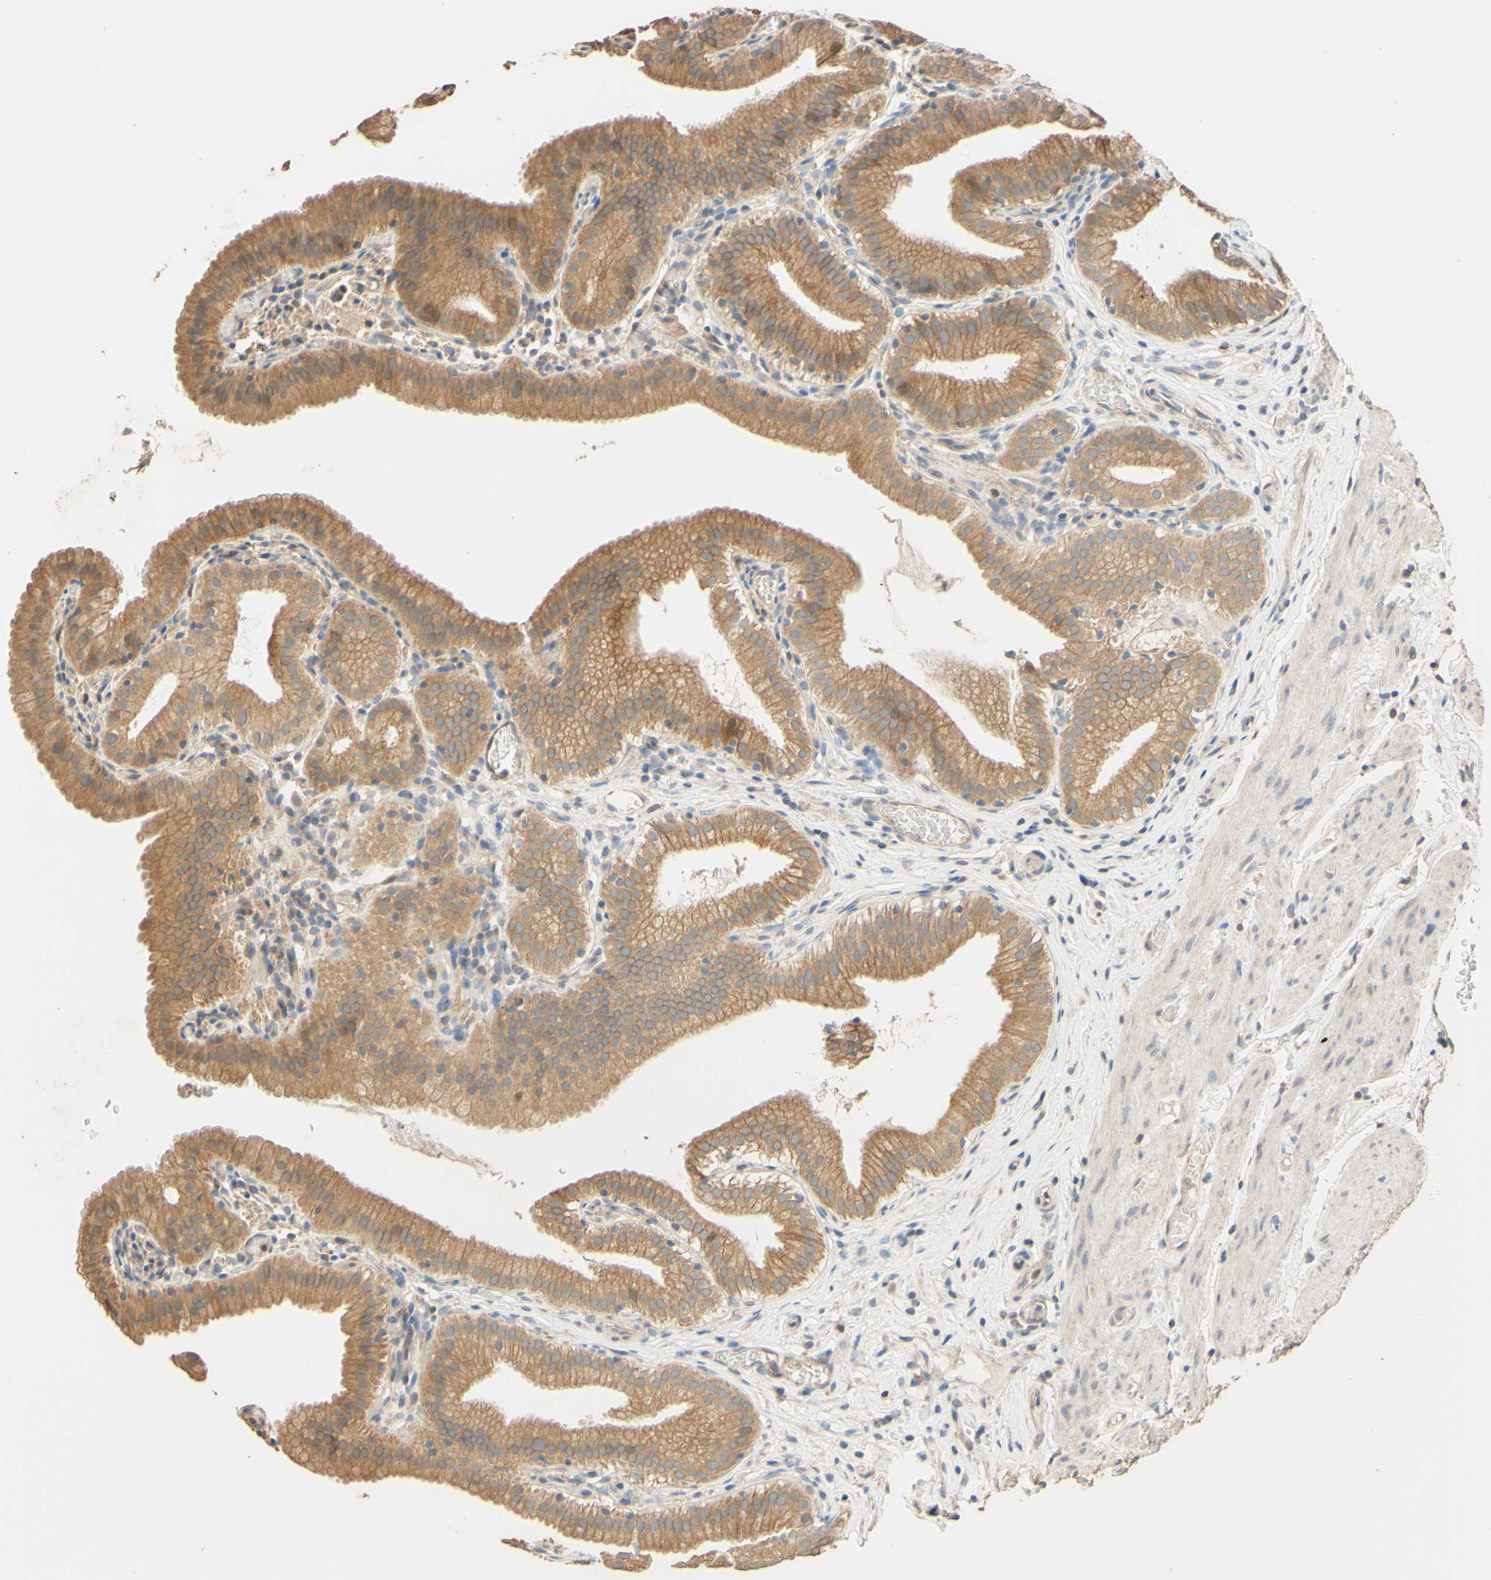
{"staining": {"intensity": "moderate", "quantity": ">75%", "location": "cytoplasmic/membranous"}, "tissue": "gallbladder", "cell_type": "Glandular cells", "image_type": "normal", "snomed": [{"axis": "morphology", "description": "Normal tissue, NOS"}, {"axis": "topography", "description": "Gallbladder"}], "caption": "This is a micrograph of IHC staining of unremarkable gallbladder, which shows moderate staining in the cytoplasmic/membranous of glandular cells.", "gene": "SMIM19", "patient": {"sex": "male", "age": 54}}